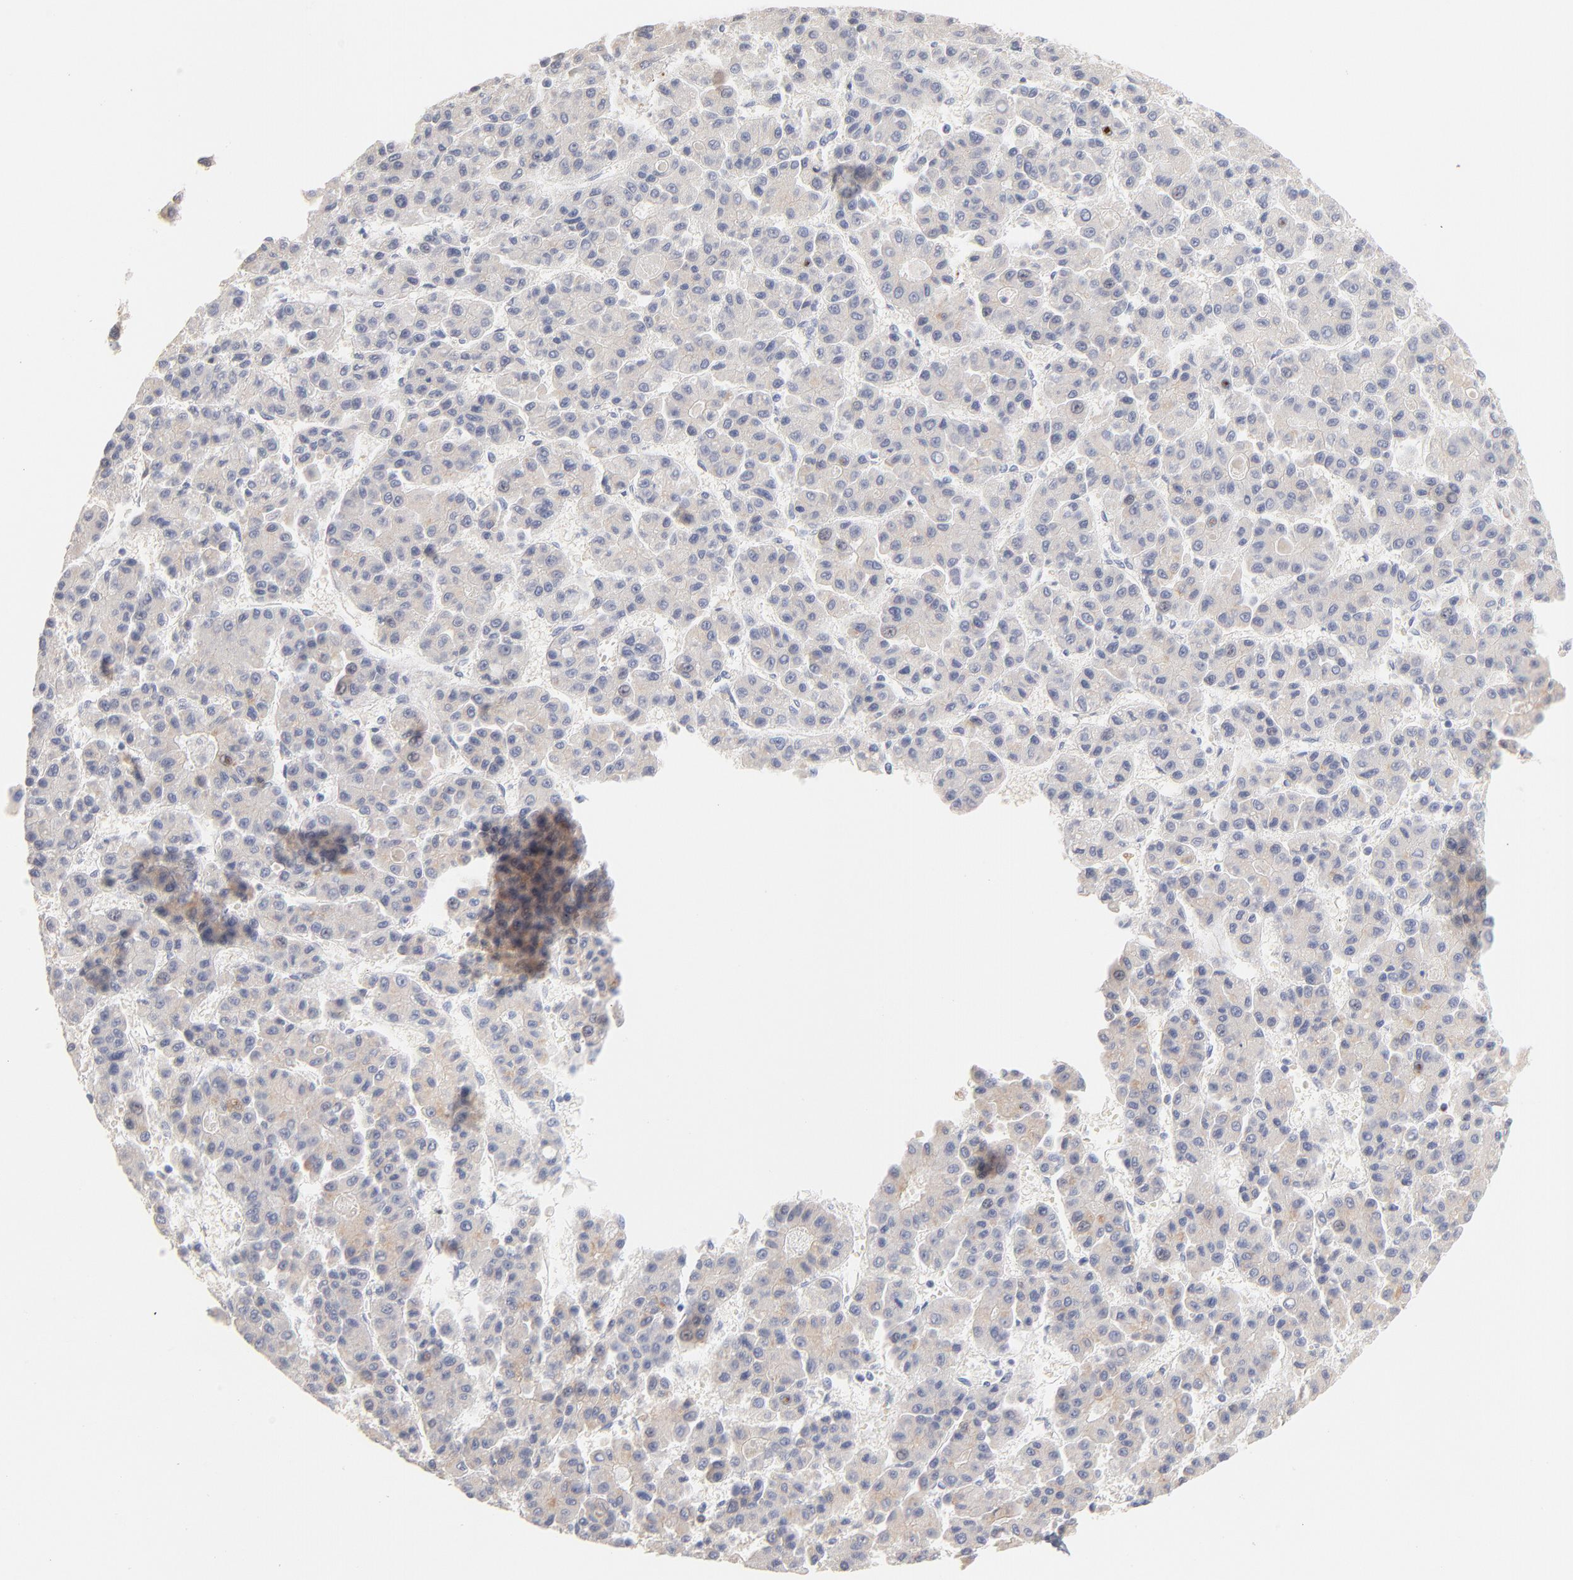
{"staining": {"intensity": "negative", "quantity": "none", "location": "none"}, "tissue": "liver cancer", "cell_type": "Tumor cells", "image_type": "cancer", "snomed": [{"axis": "morphology", "description": "Carcinoma, Hepatocellular, NOS"}, {"axis": "topography", "description": "Liver"}], "caption": "This is an IHC photomicrograph of liver cancer. There is no expression in tumor cells.", "gene": "MID1", "patient": {"sex": "male", "age": 70}}